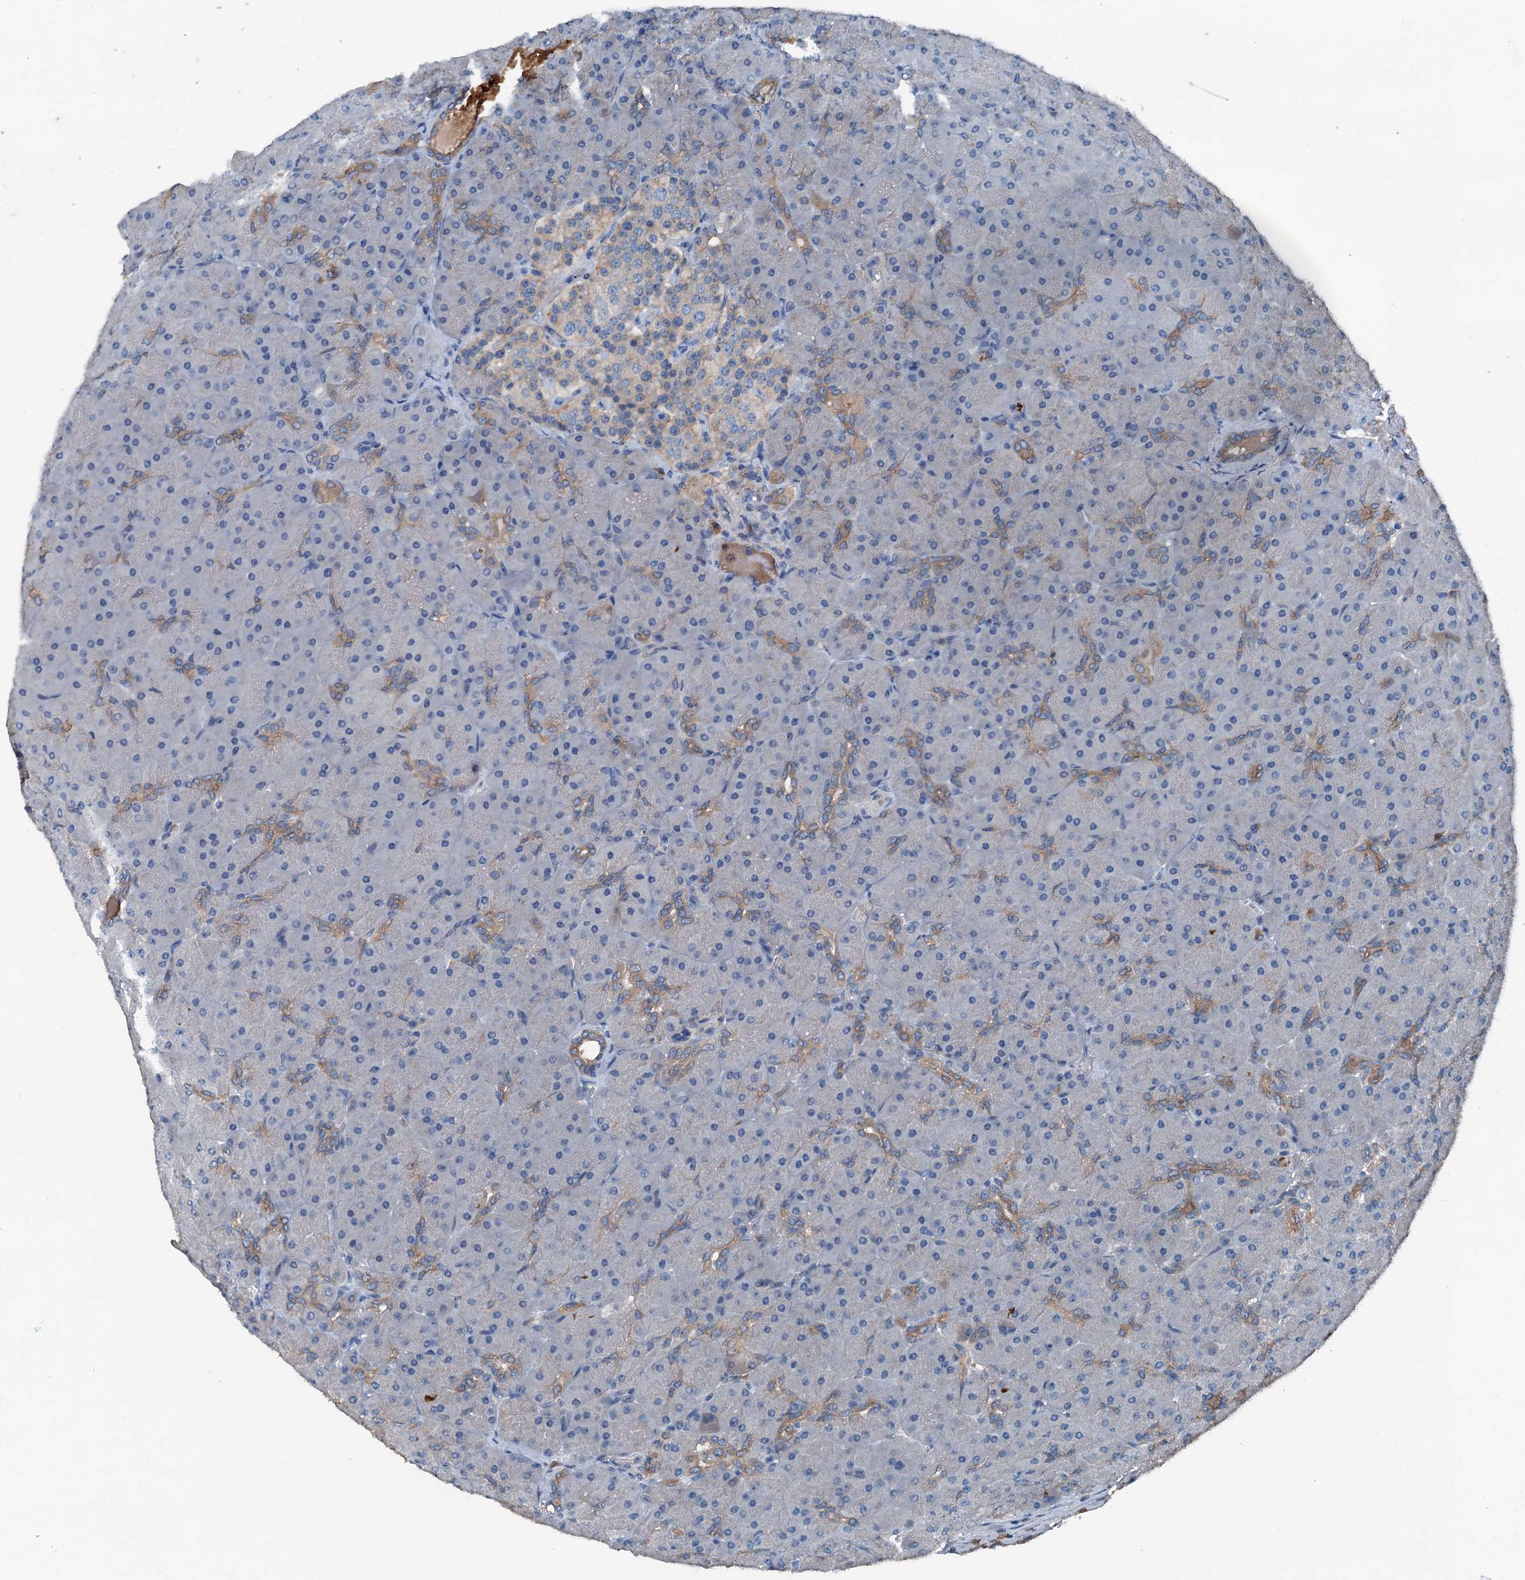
{"staining": {"intensity": "moderate", "quantity": "<25%", "location": "cytoplasmic/membranous"}, "tissue": "pancreas", "cell_type": "Exocrine glandular cells", "image_type": "normal", "snomed": [{"axis": "morphology", "description": "Normal tissue, NOS"}, {"axis": "topography", "description": "Pancreas"}], "caption": "Pancreas stained with immunohistochemistry demonstrates moderate cytoplasmic/membranous staining in about <25% of exocrine glandular cells. (brown staining indicates protein expression, while blue staining denotes nuclei).", "gene": "PDSS1", "patient": {"sex": "male", "age": 66}}